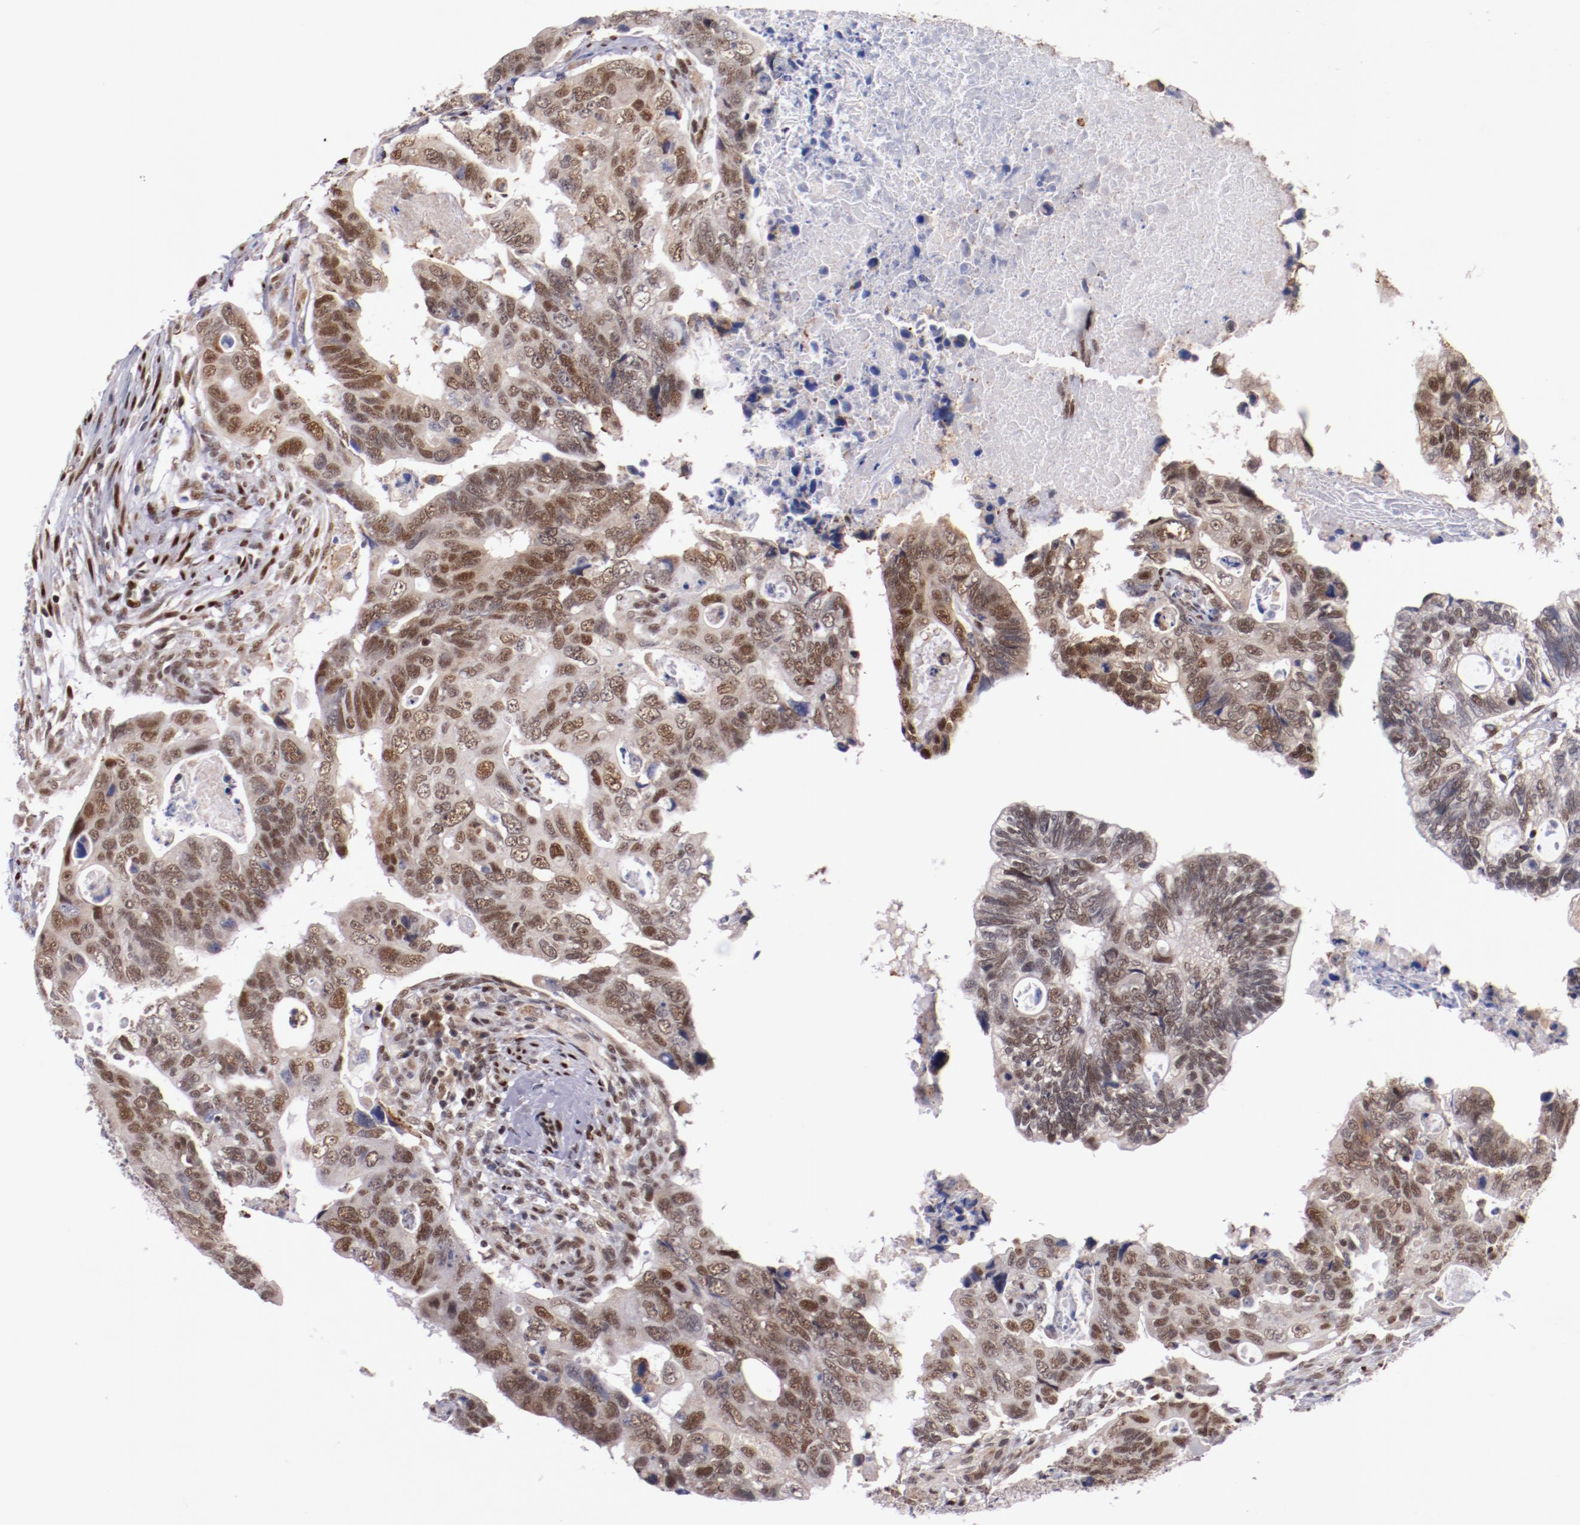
{"staining": {"intensity": "moderate", "quantity": ">75%", "location": "nuclear"}, "tissue": "colorectal cancer", "cell_type": "Tumor cells", "image_type": "cancer", "snomed": [{"axis": "morphology", "description": "Adenocarcinoma, NOS"}, {"axis": "topography", "description": "Rectum"}], "caption": "There is medium levels of moderate nuclear positivity in tumor cells of colorectal cancer, as demonstrated by immunohistochemical staining (brown color).", "gene": "SRF", "patient": {"sex": "male", "age": 53}}